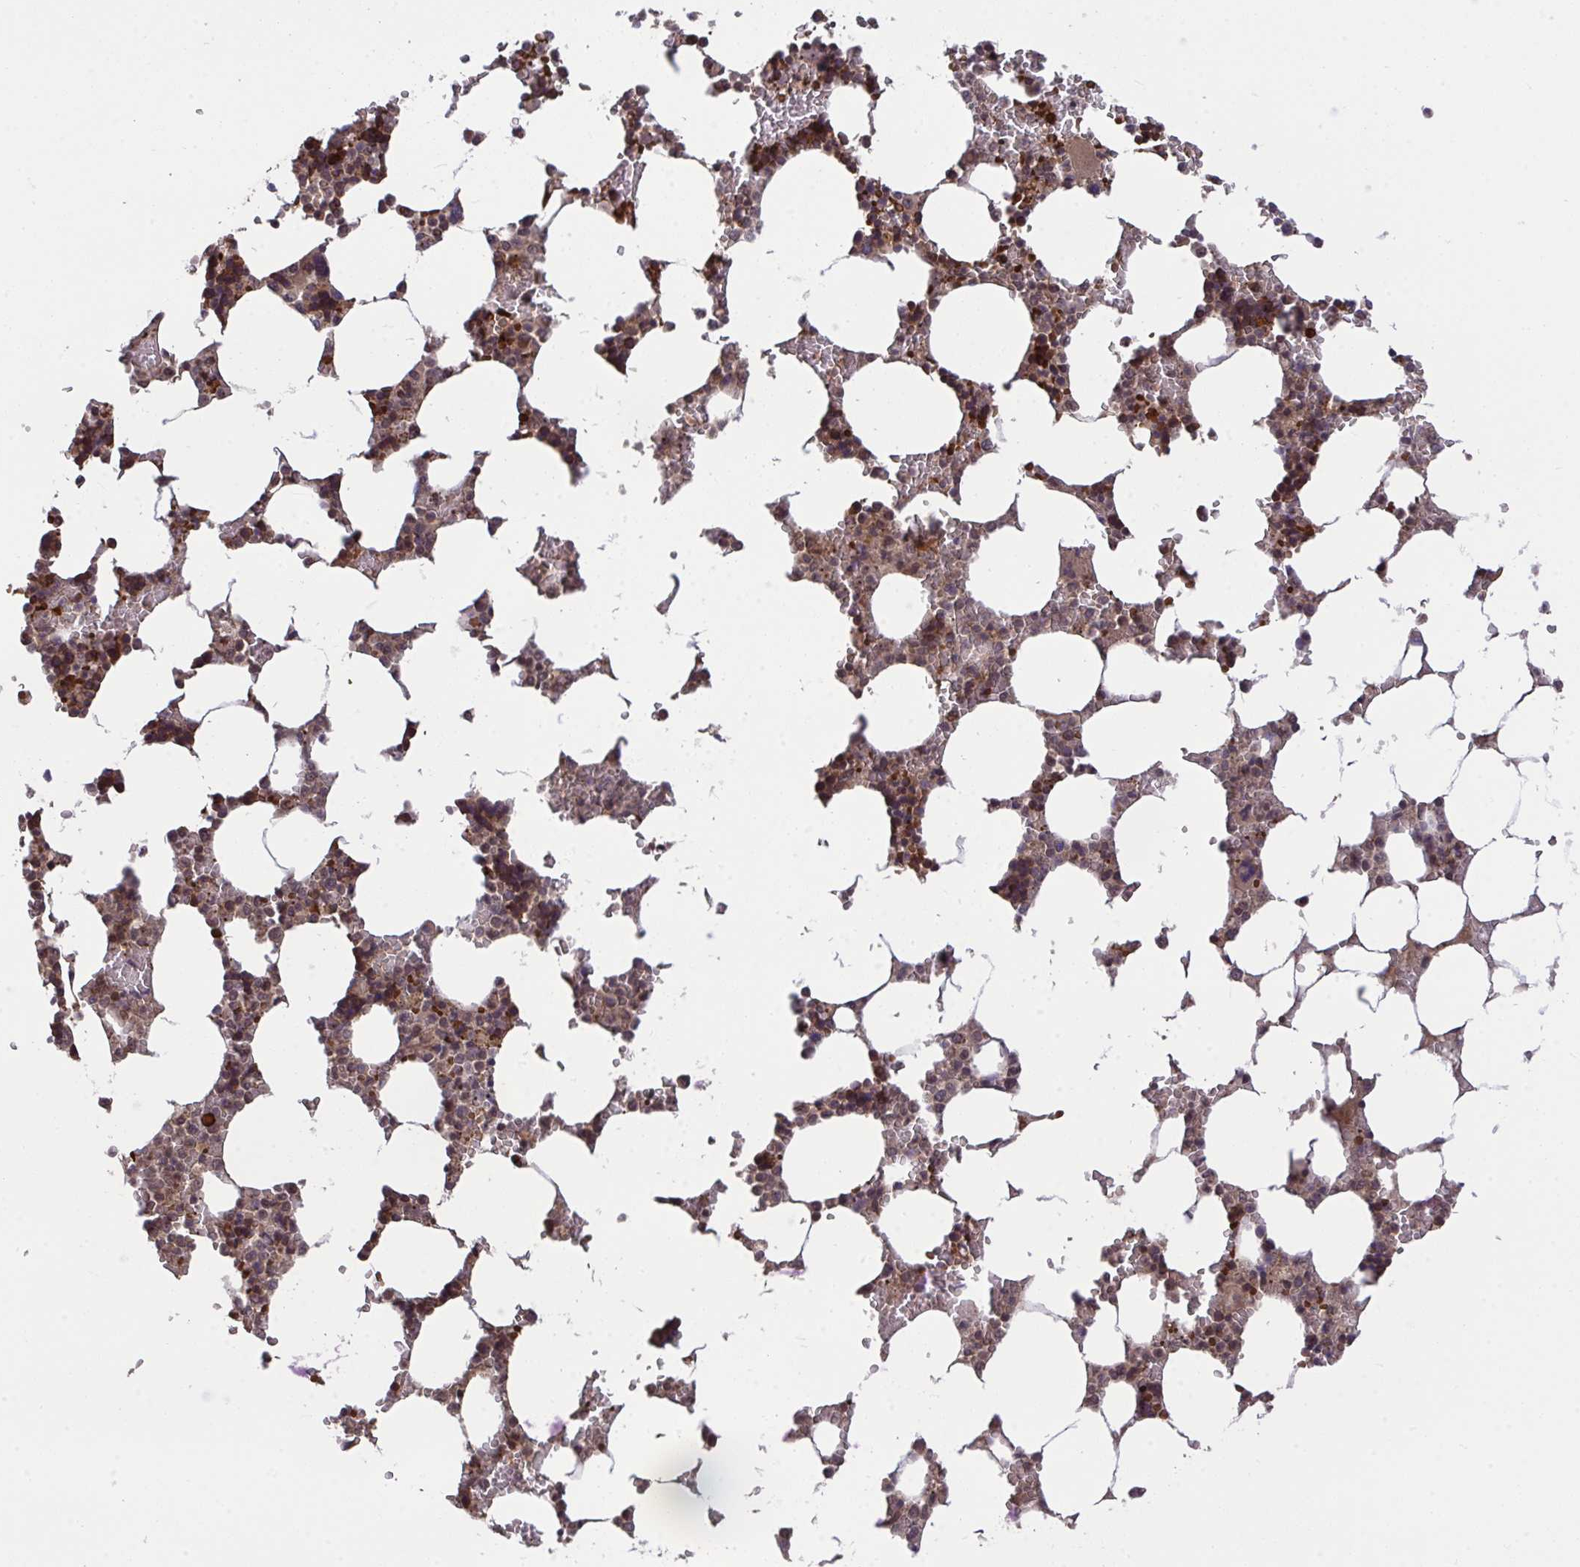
{"staining": {"intensity": "weak", "quantity": "25%-75%", "location": "nuclear"}, "tissue": "bone marrow", "cell_type": "Hematopoietic cells", "image_type": "normal", "snomed": [{"axis": "morphology", "description": "Normal tissue, NOS"}, {"axis": "topography", "description": "Bone marrow"}], "caption": "An immunohistochemistry histopathology image of benign tissue is shown. Protein staining in brown shows weak nuclear positivity in bone marrow within hematopoietic cells.", "gene": "PPP1CA", "patient": {"sex": "male", "age": 64}}